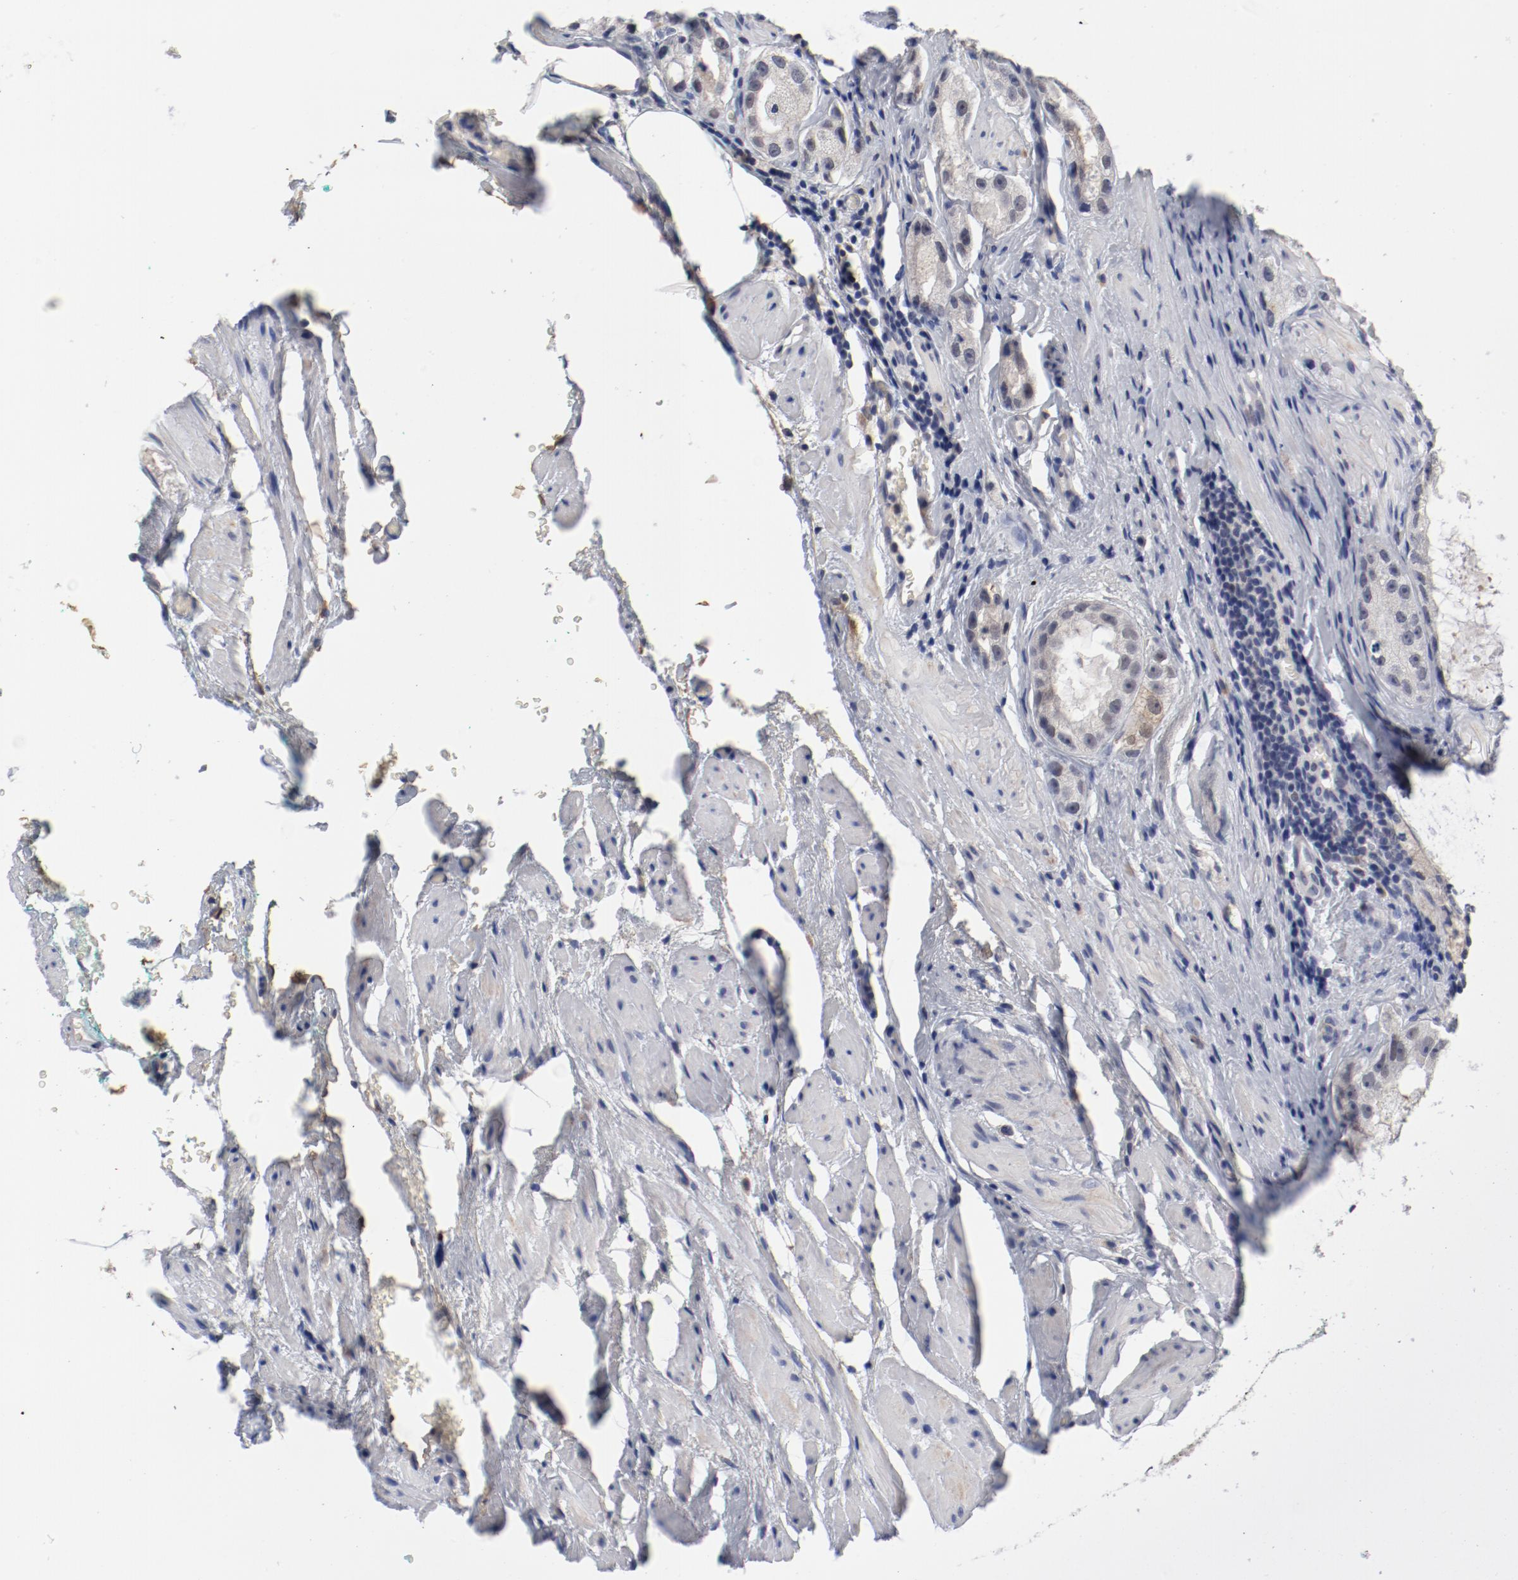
{"staining": {"intensity": "negative", "quantity": "none", "location": "none"}, "tissue": "prostate cancer", "cell_type": "Tumor cells", "image_type": "cancer", "snomed": [{"axis": "morphology", "description": "Adenocarcinoma, High grade"}, {"axis": "topography", "description": "Prostate"}], "caption": "Immunohistochemical staining of human prostate cancer reveals no significant positivity in tumor cells.", "gene": "ANKLE2", "patient": {"sex": "male", "age": 63}}